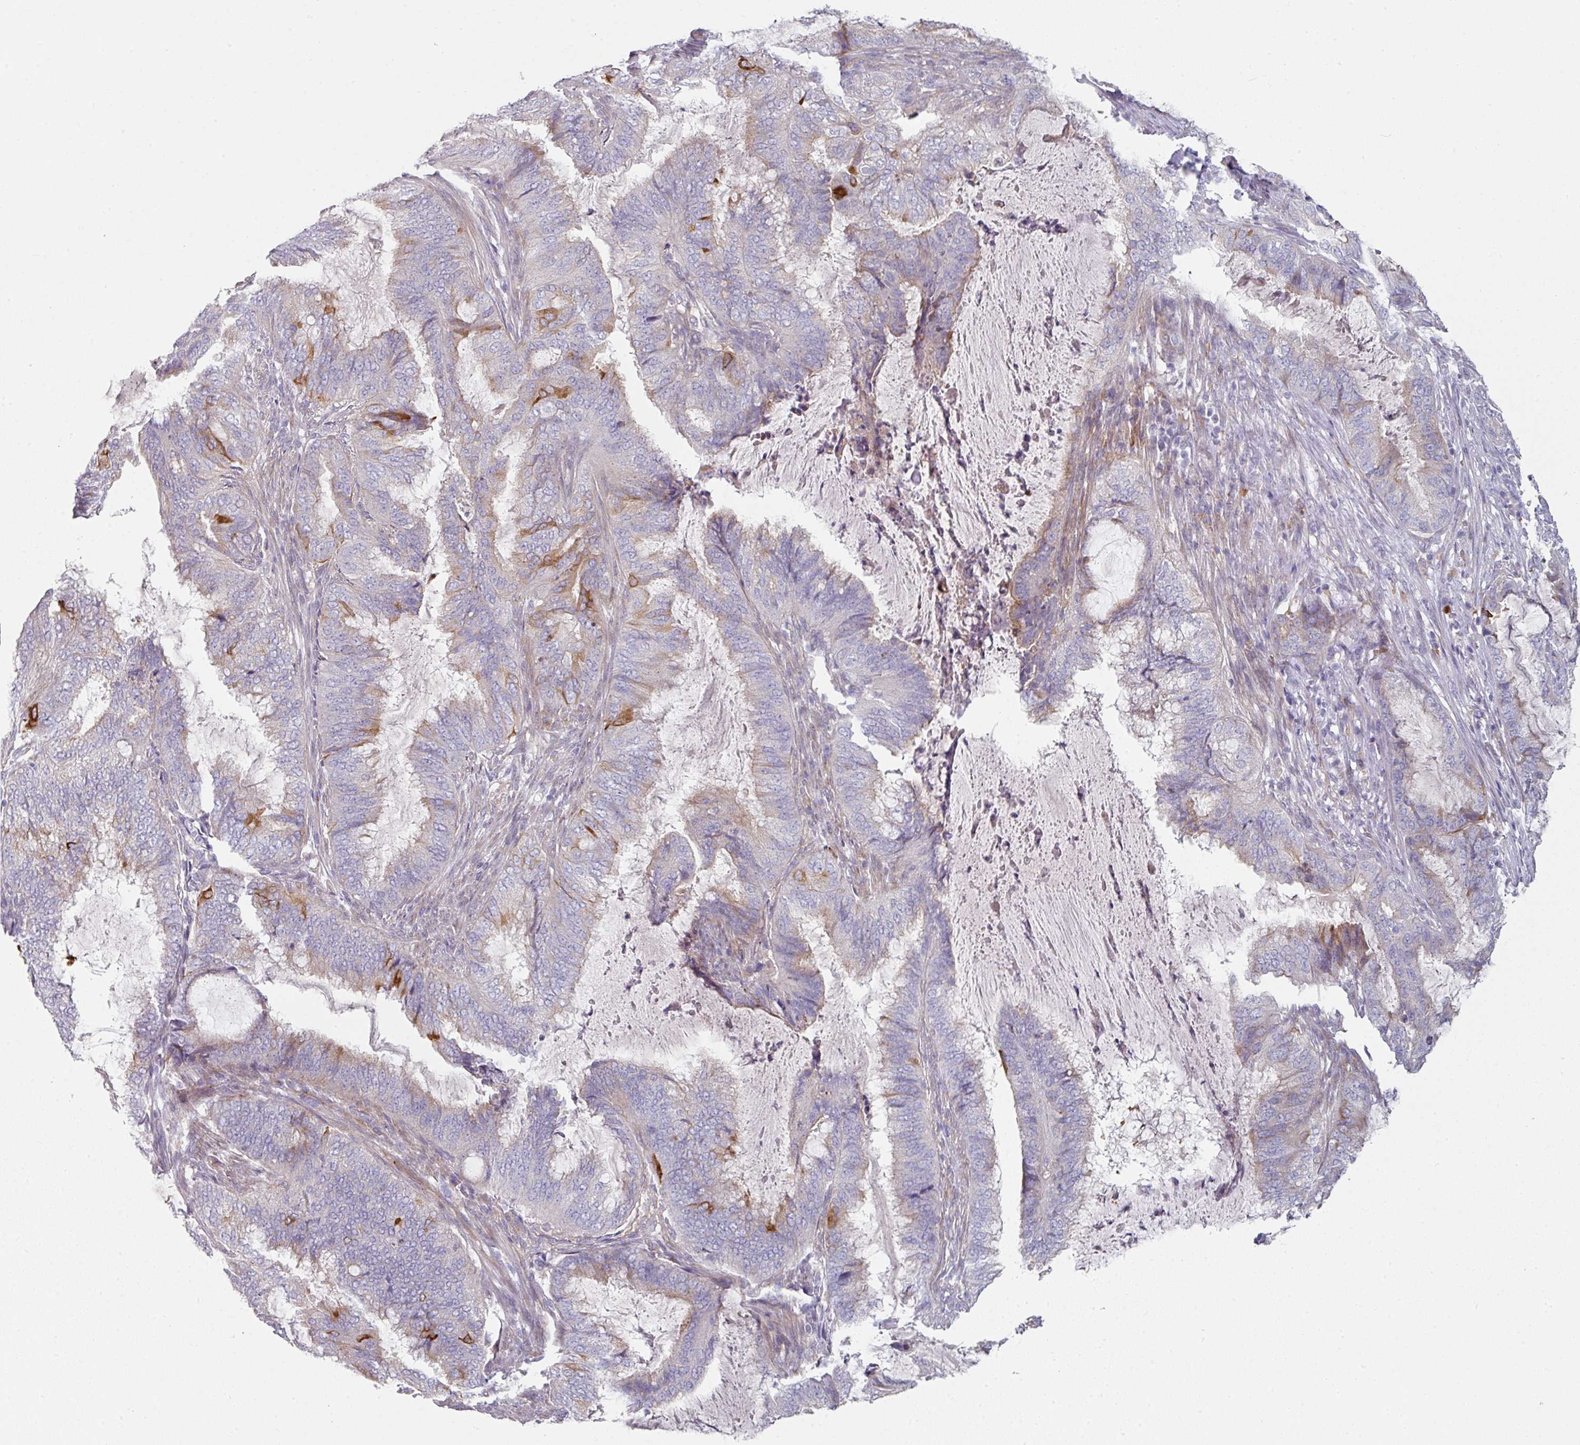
{"staining": {"intensity": "moderate", "quantity": "<25%", "location": "cytoplasmic/membranous"}, "tissue": "endometrial cancer", "cell_type": "Tumor cells", "image_type": "cancer", "snomed": [{"axis": "morphology", "description": "Adenocarcinoma, NOS"}, {"axis": "topography", "description": "Endometrium"}], "caption": "Immunohistochemical staining of endometrial cancer displays moderate cytoplasmic/membranous protein expression in approximately <25% of tumor cells. The staining was performed using DAB to visualize the protein expression in brown, while the nuclei were stained in blue with hematoxylin (Magnification: 20x).", "gene": "WSB2", "patient": {"sex": "female", "age": 51}}